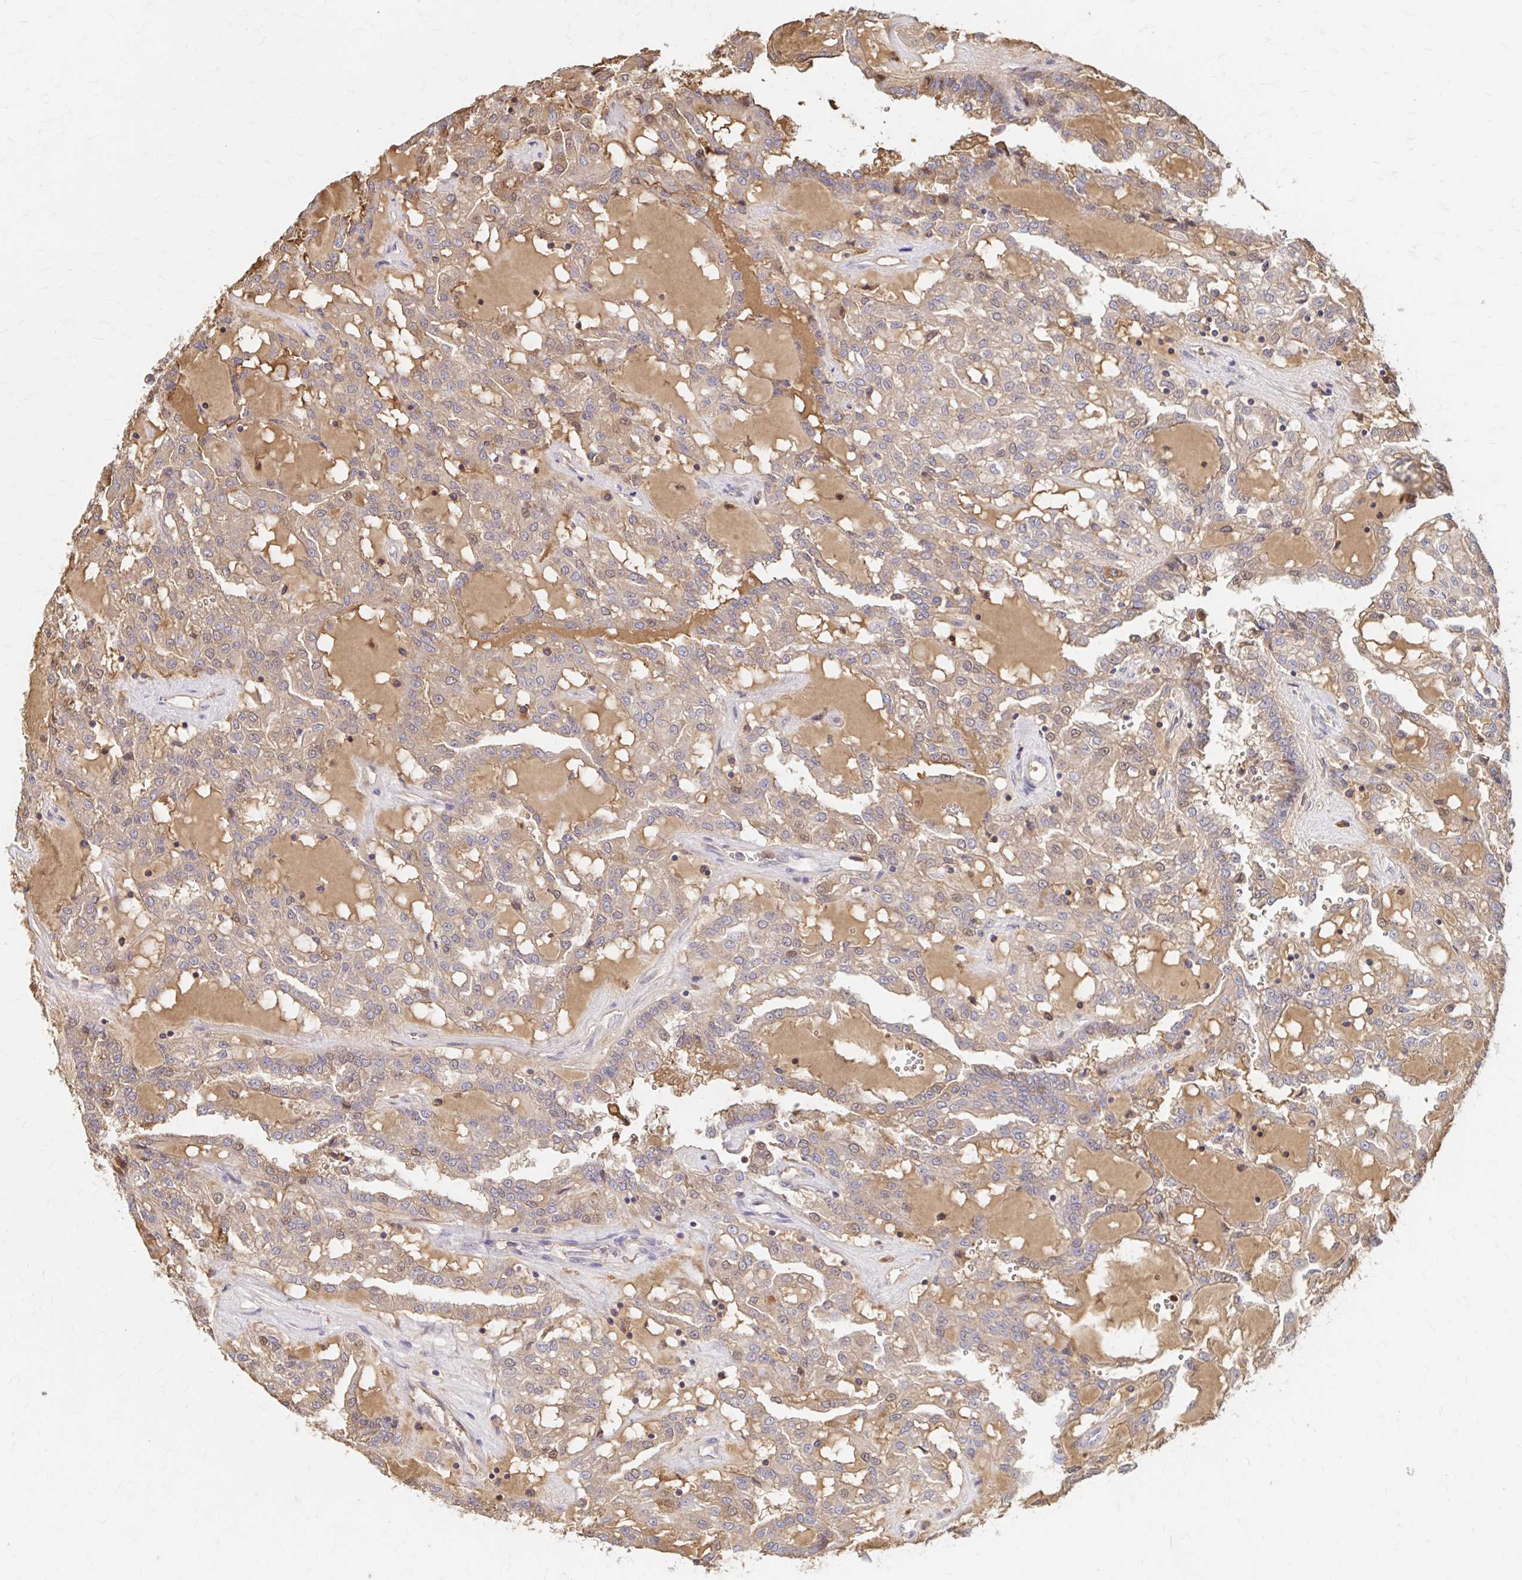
{"staining": {"intensity": "weak", "quantity": "<25%", "location": "cytoplasmic/membranous"}, "tissue": "renal cancer", "cell_type": "Tumor cells", "image_type": "cancer", "snomed": [{"axis": "morphology", "description": "Adenocarcinoma, NOS"}, {"axis": "topography", "description": "Kidney"}], "caption": "Immunohistochemical staining of human renal cancer (adenocarcinoma) demonstrates no significant positivity in tumor cells.", "gene": "HMGCS2", "patient": {"sex": "male", "age": 63}}